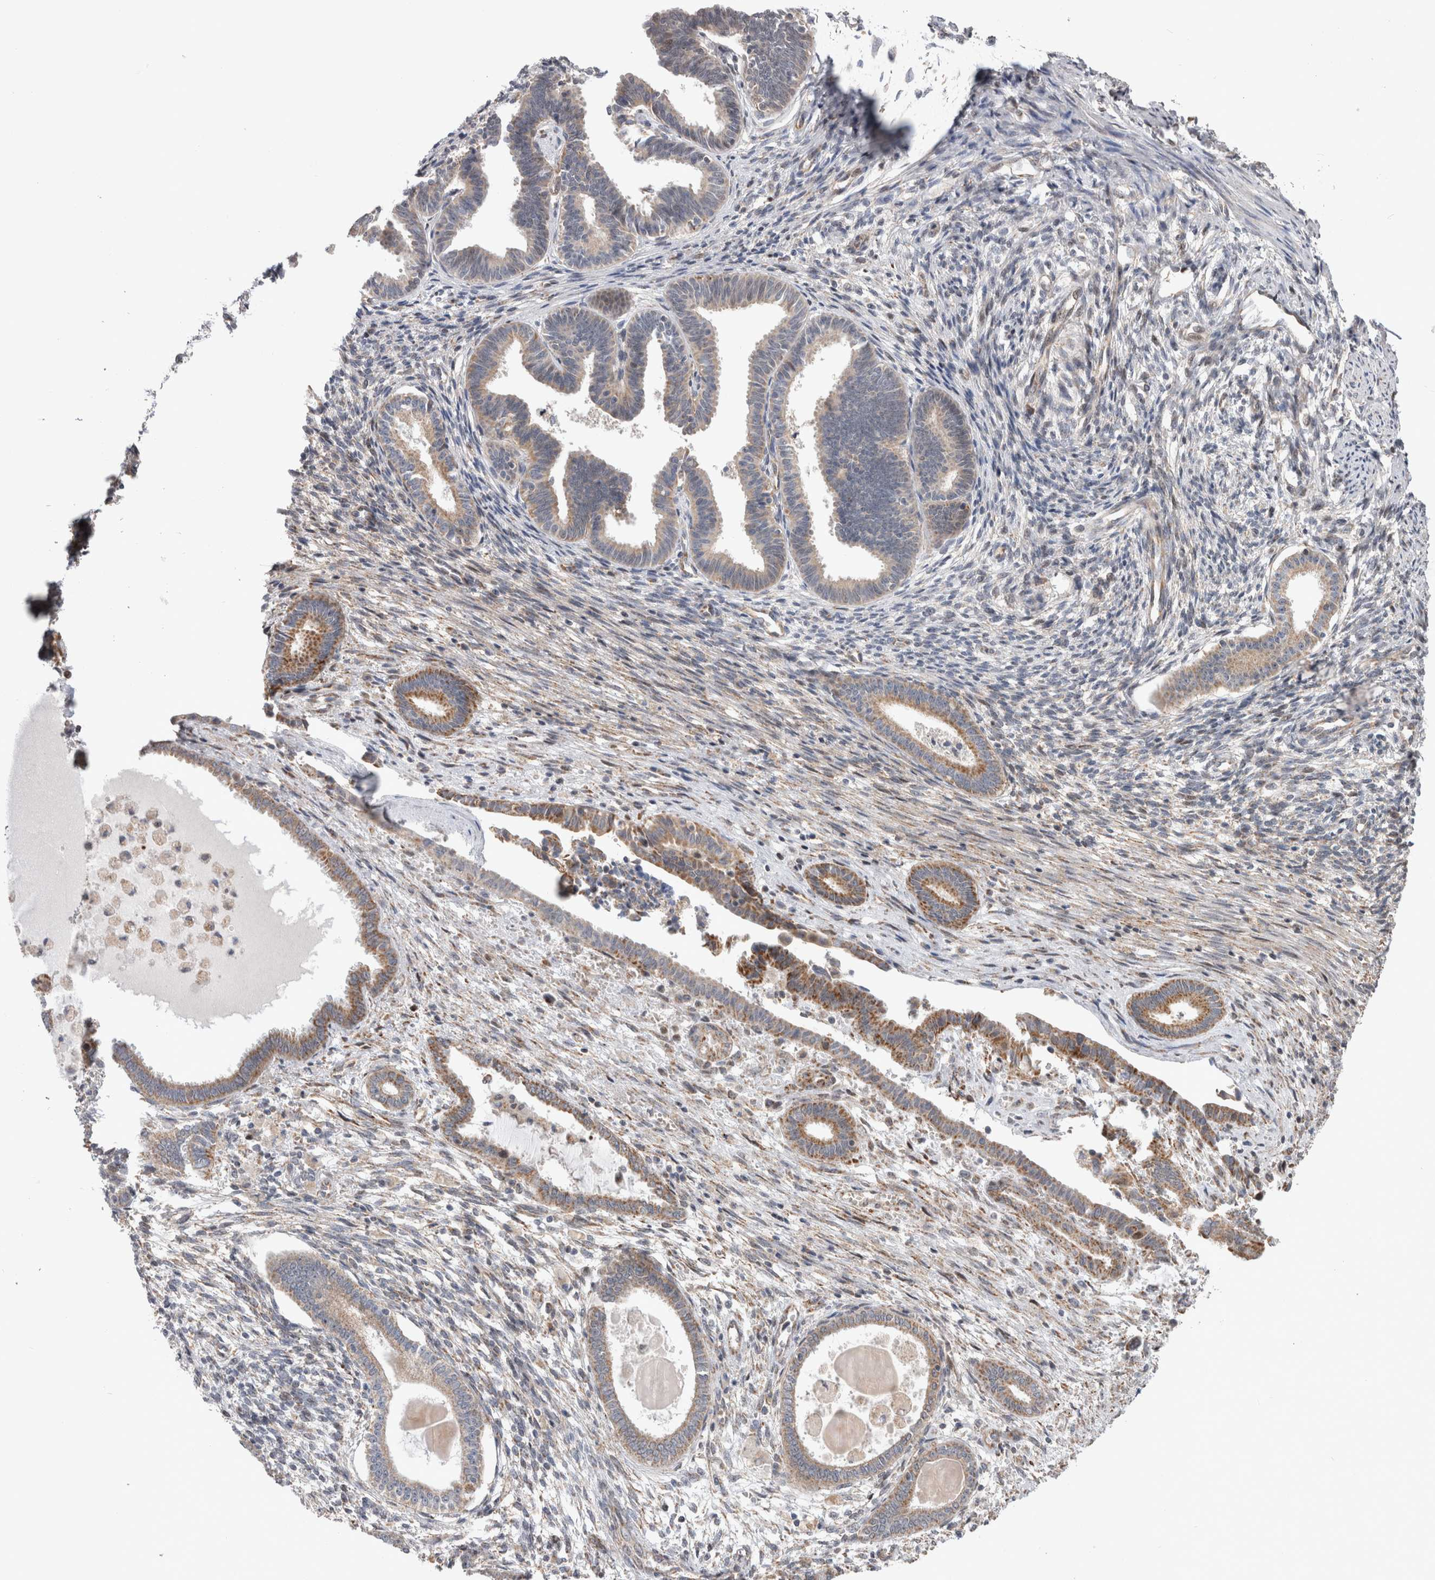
{"staining": {"intensity": "weak", "quantity": "<25%", "location": "cytoplasmic/membranous"}, "tissue": "endometrium", "cell_type": "Cells in endometrial stroma", "image_type": "normal", "snomed": [{"axis": "morphology", "description": "Normal tissue, NOS"}, {"axis": "topography", "description": "Endometrium"}], "caption": "High power microscopy photomicrograph of an immunohistochemistry histopathology image of normal endometrium, revealing no significant positivity in cells in endometrial stroma. (Brightfield microscopy of DAB immunohistochemistry at high magnification).", "gene": "MRPL37", "patient": {"sex": "female", "age": 56}}